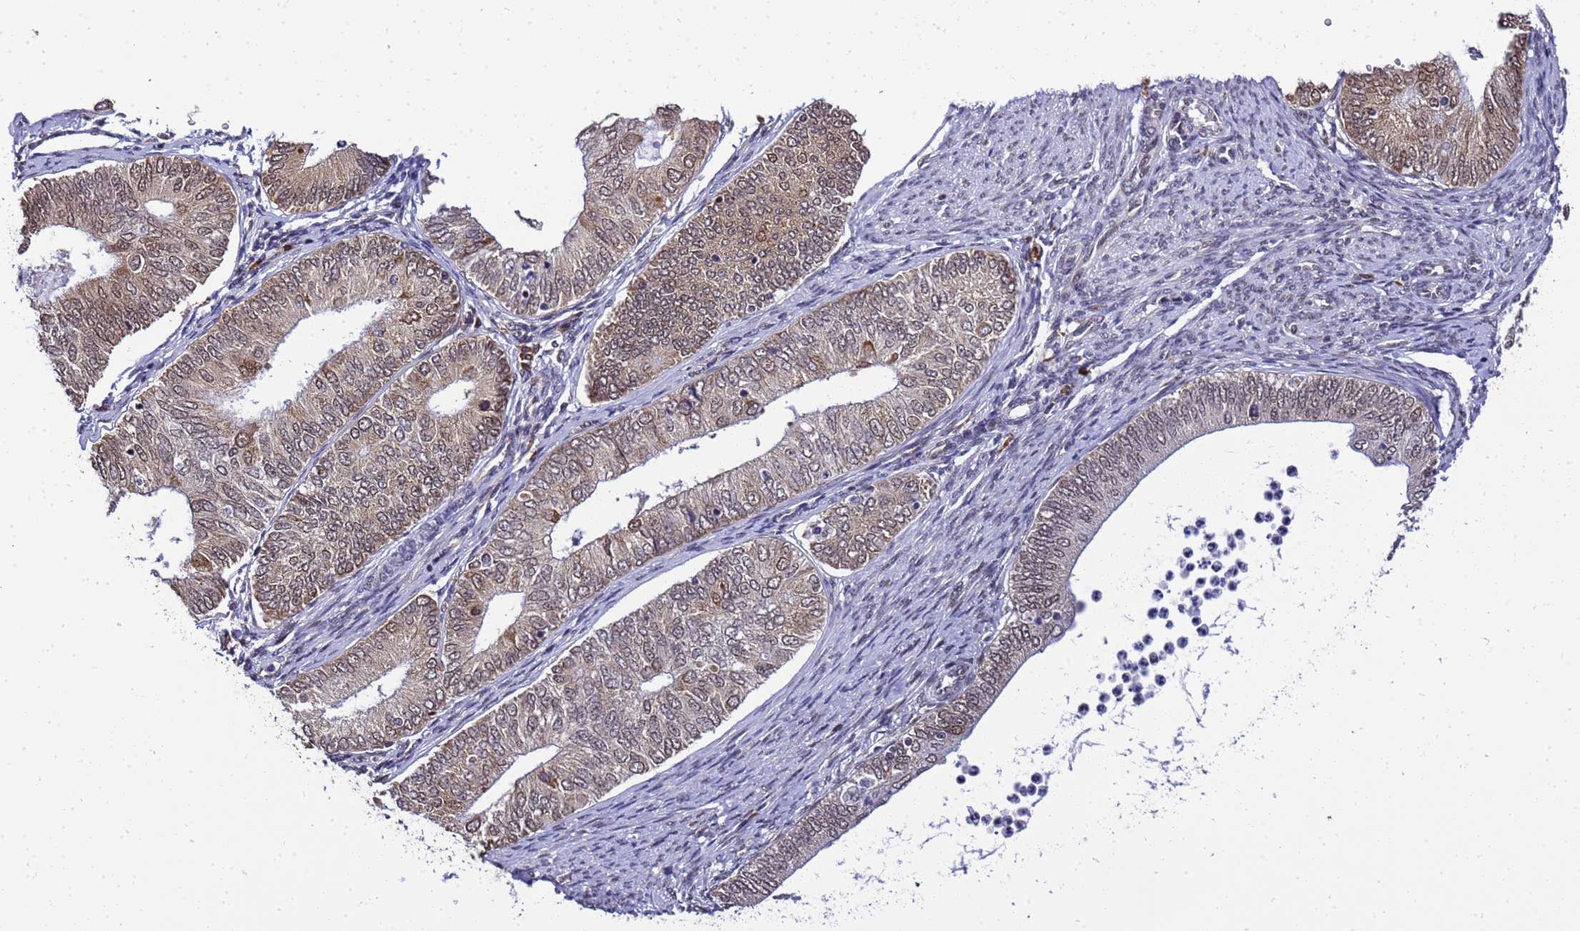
{"staining": {"intensity": "weak", "quantity": "25%-75%", "location": "cytoplasmic/membranous"}, "tissue": "endometrial cancer", "cell_type": "Tumor cells", "image_type": "cancer", "snomed": [{"axis": "morphology", "description": "Adenocarcinoma, NOS"}, {"axis": "topography", "description": "Endometrium"}], "caption": "Adenocarcinoma (endometrial) stained for a protein reveals weak cytoplasmic/membranous positivity in tumor cells. Using DAB (3,3'-diaminobenzidine) (brown) and hematoxylin (blue) stains, captured at high magnification using brightfield microscopy.", "gene": "SMN1", "patient": {"sex": "female", "age": 68}}